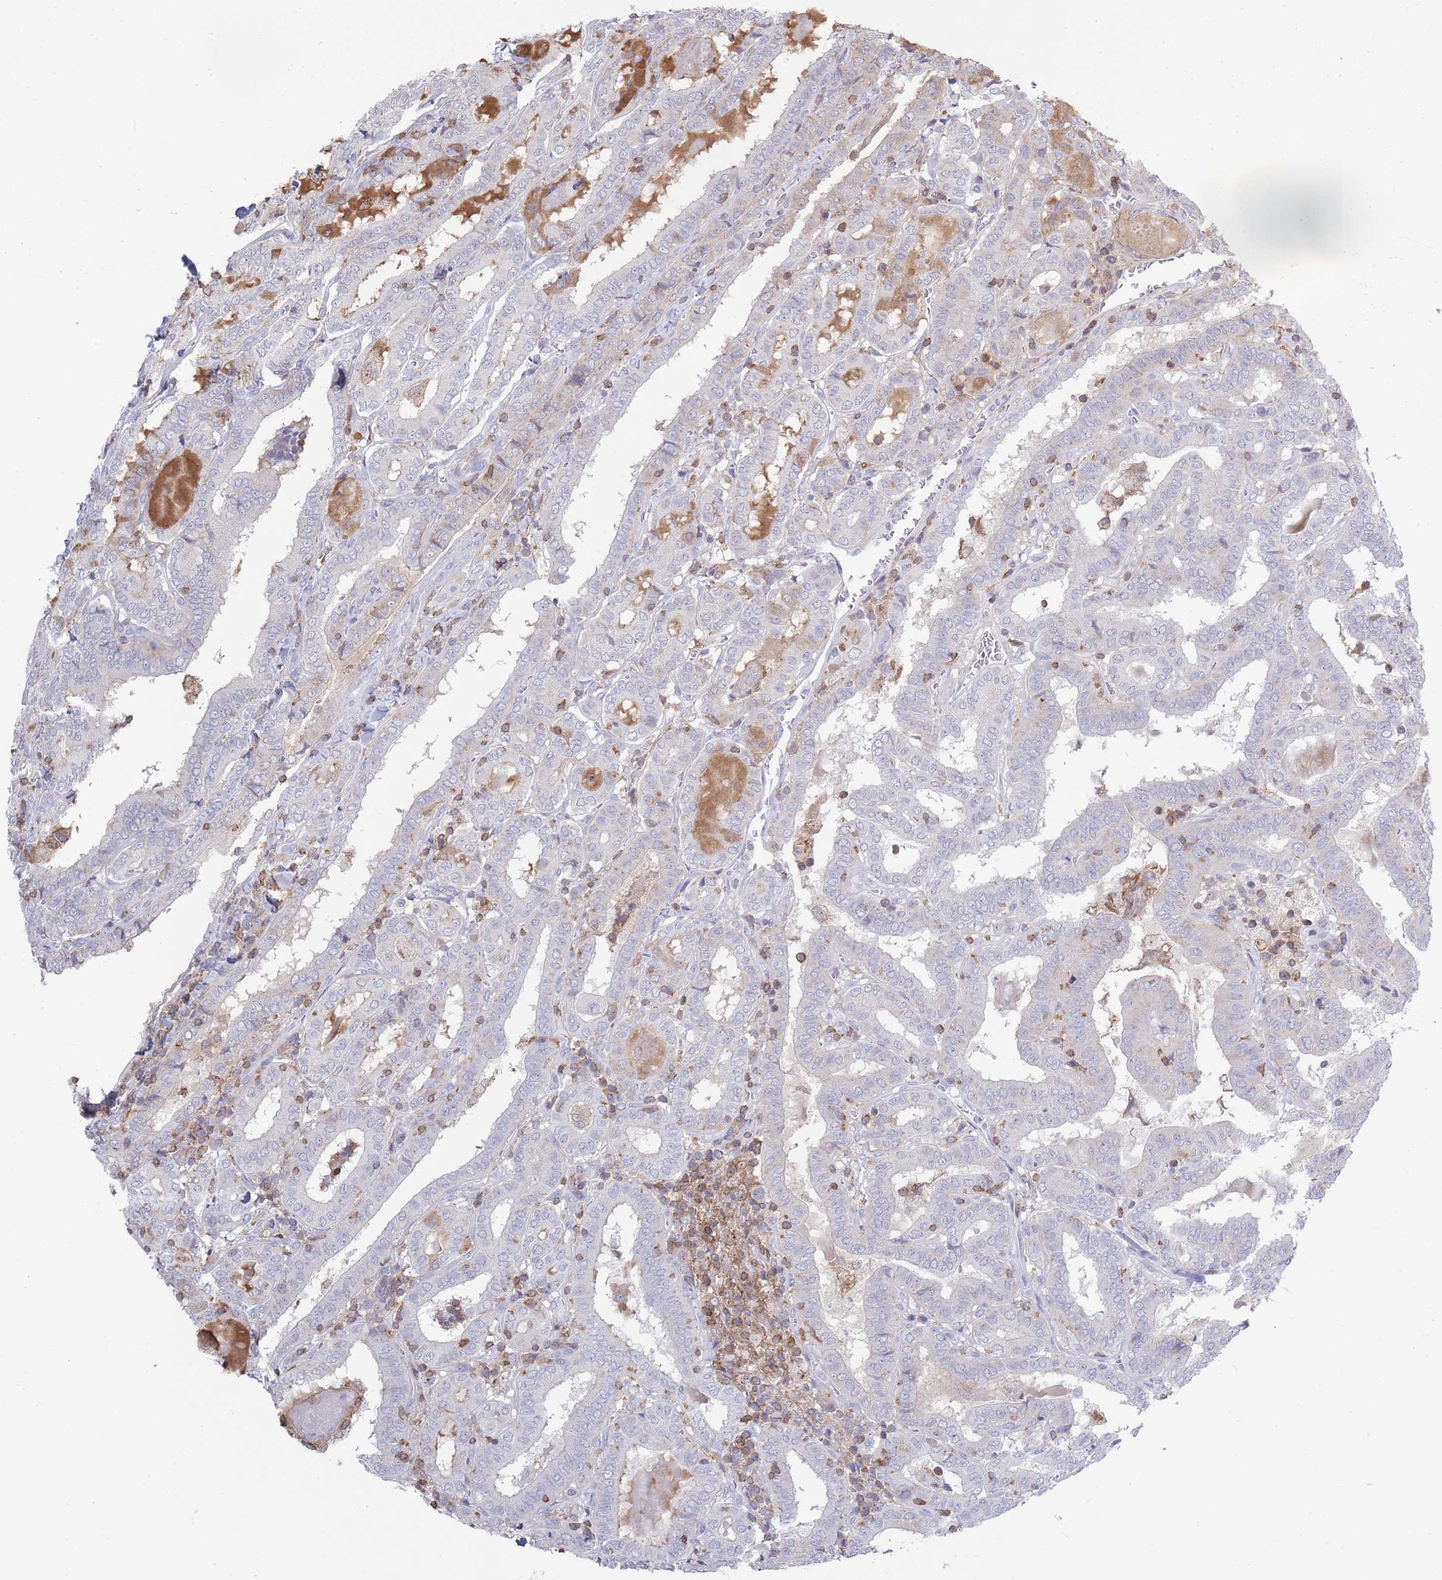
{"staining": {"intensity": "negative", "quantity": "none", "location": "none"}, "tissue": "thyroid cancer", "cell_type": "Tumor cells", "image_type": "cancer", "snomed": [{"axis": "morphology", "description": "Papillary adenocarcinoma, NOS"}, {"axis": "topography", "description": "Thyroid gland"}], "caption": "Tumor cells are negative for protein expression in human papillary adenocarcinoma (thyroid). (Brightfield microscopy of DAB IHC at high magnification).", "gene": "LPXN", "patient": {"sex": "female", "age": 72}}